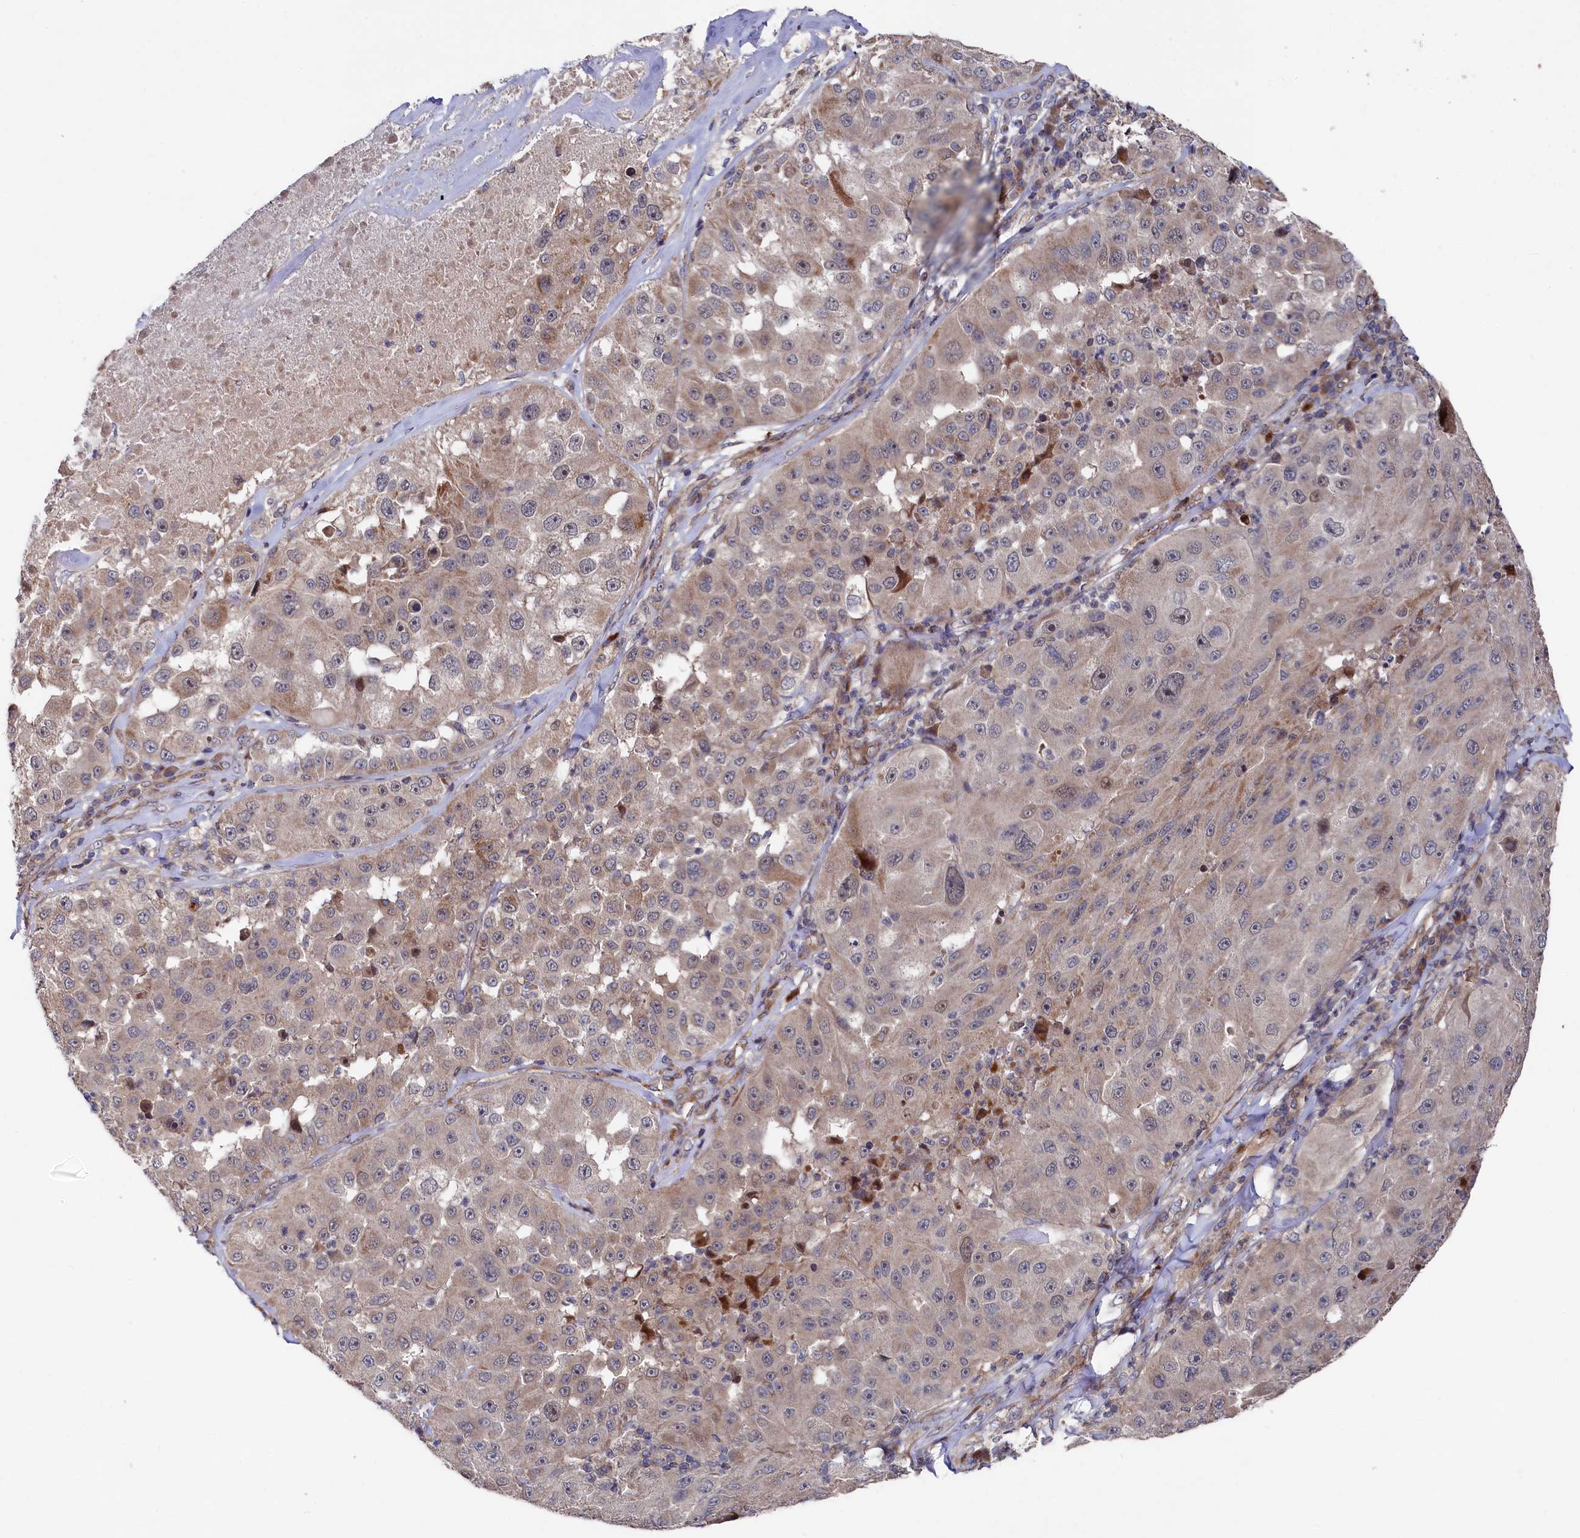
{"staining": {"intensity": "moderate", "quantity": "25%-75%", "location": "cytoplasmic/membranous"}, "tissue": "melanoma", "cell_type": "Tumor cells", "image_type": "cancer", "snomed": [{"axis": "morphology", "description": "Malignant melanoma, Metastatic site"}, {"axis": "topography", "description": "Lymph node"}], "caption": "Malignant melanoma (metastatic site) stained with a protein marker shows moderate staining in tumor cells.", "gene": "SUPV3L1", "patient": {"sex": "male", "age": 62}}